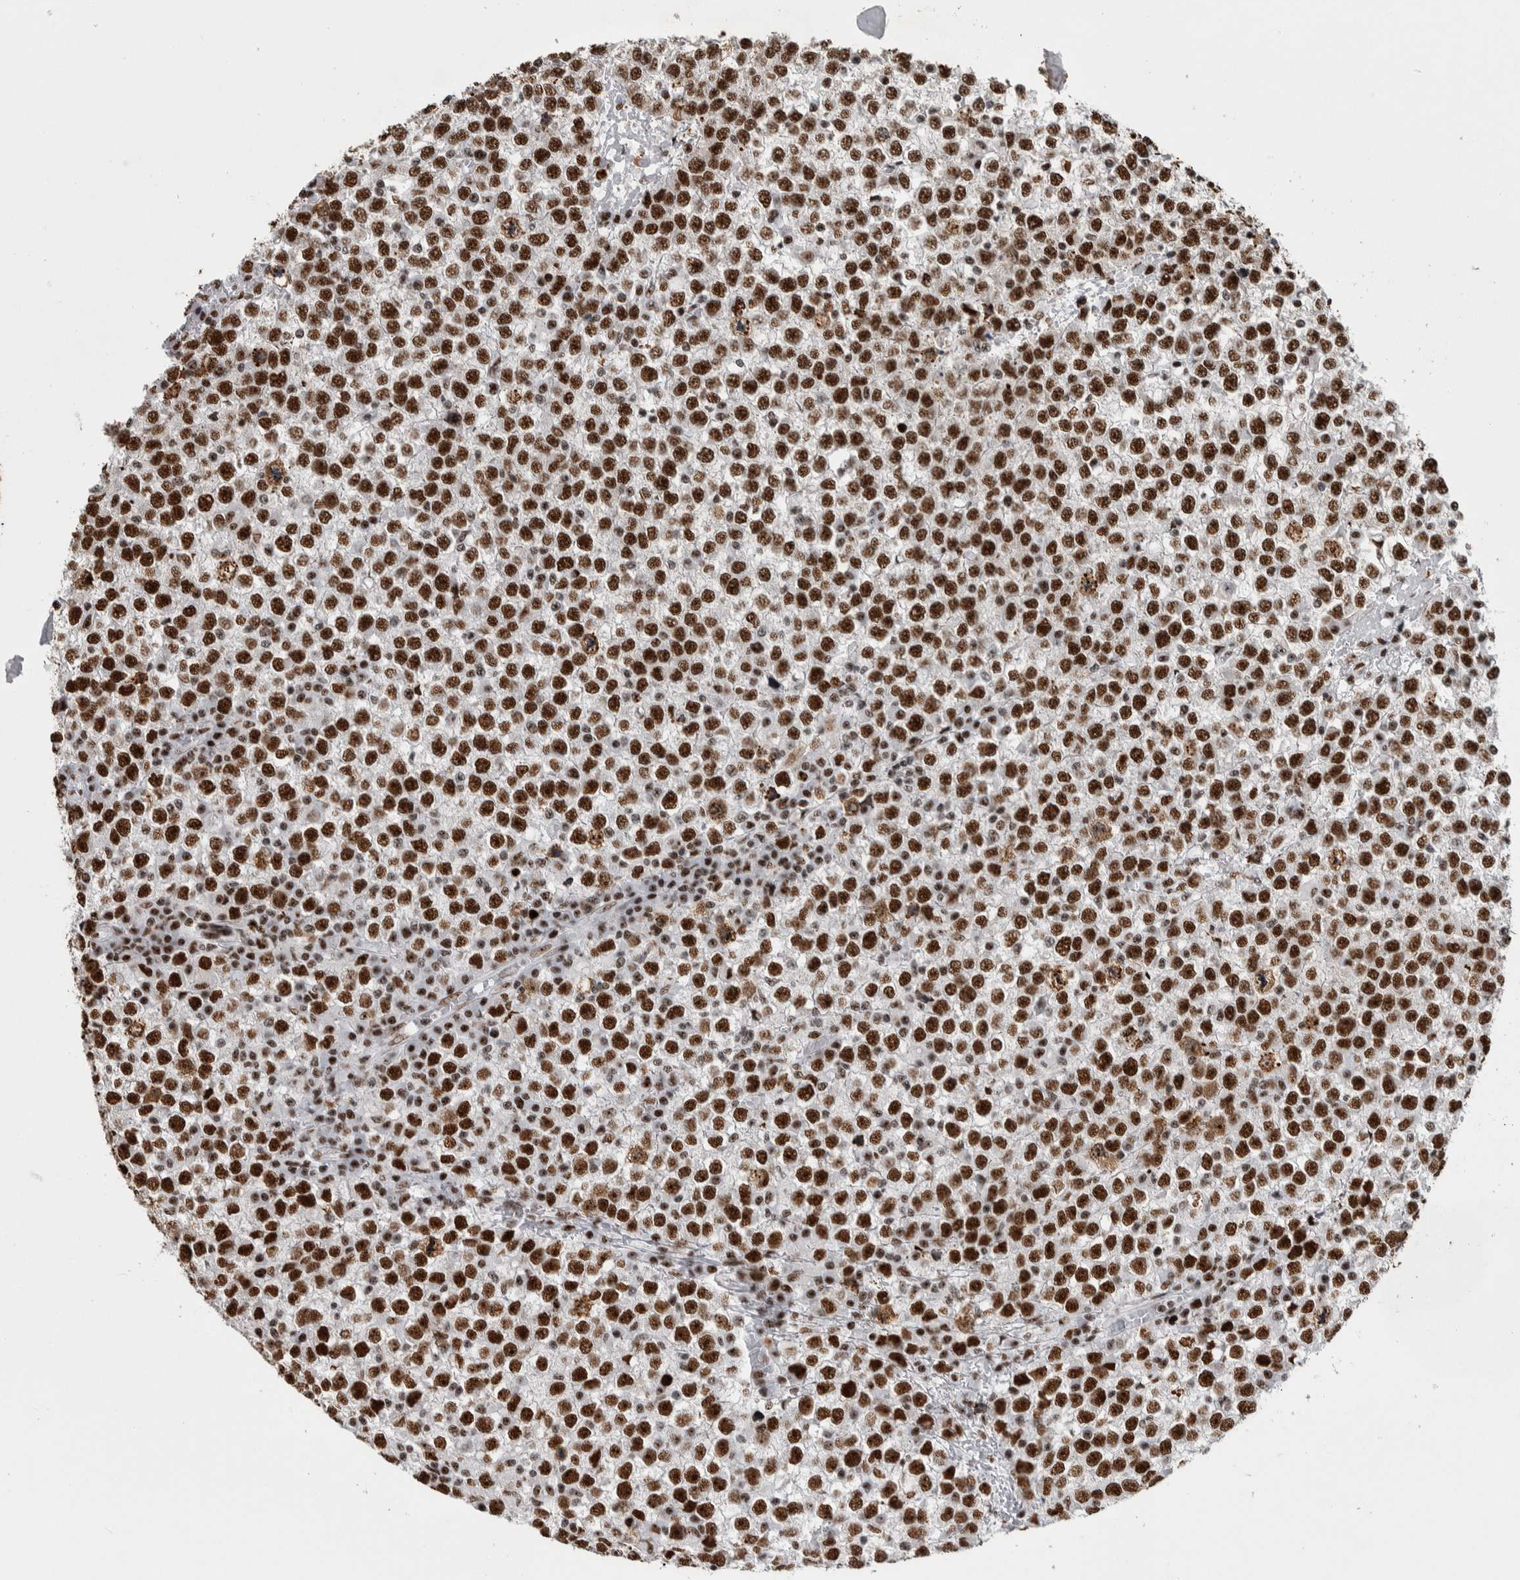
{"staining": {"intensity": "strong", "quantity": ">75%", "location": "nuclear"}, "tissue": "testis cancer", "cell_type": "Tumor cells", "image_type": "cancer", "snomed": [{"axis": "morphology", "description": "Seminoma, NOS"}, {"axis": "topography", "description": "Testis"}], "caption": "Human testis cancer (seminoma) stained with a brown dye reveals strong nuclear positive positivity in about >75% of tumor cells.", "gene": "NCL", "patient": {"sex": "male", "age": 65}}